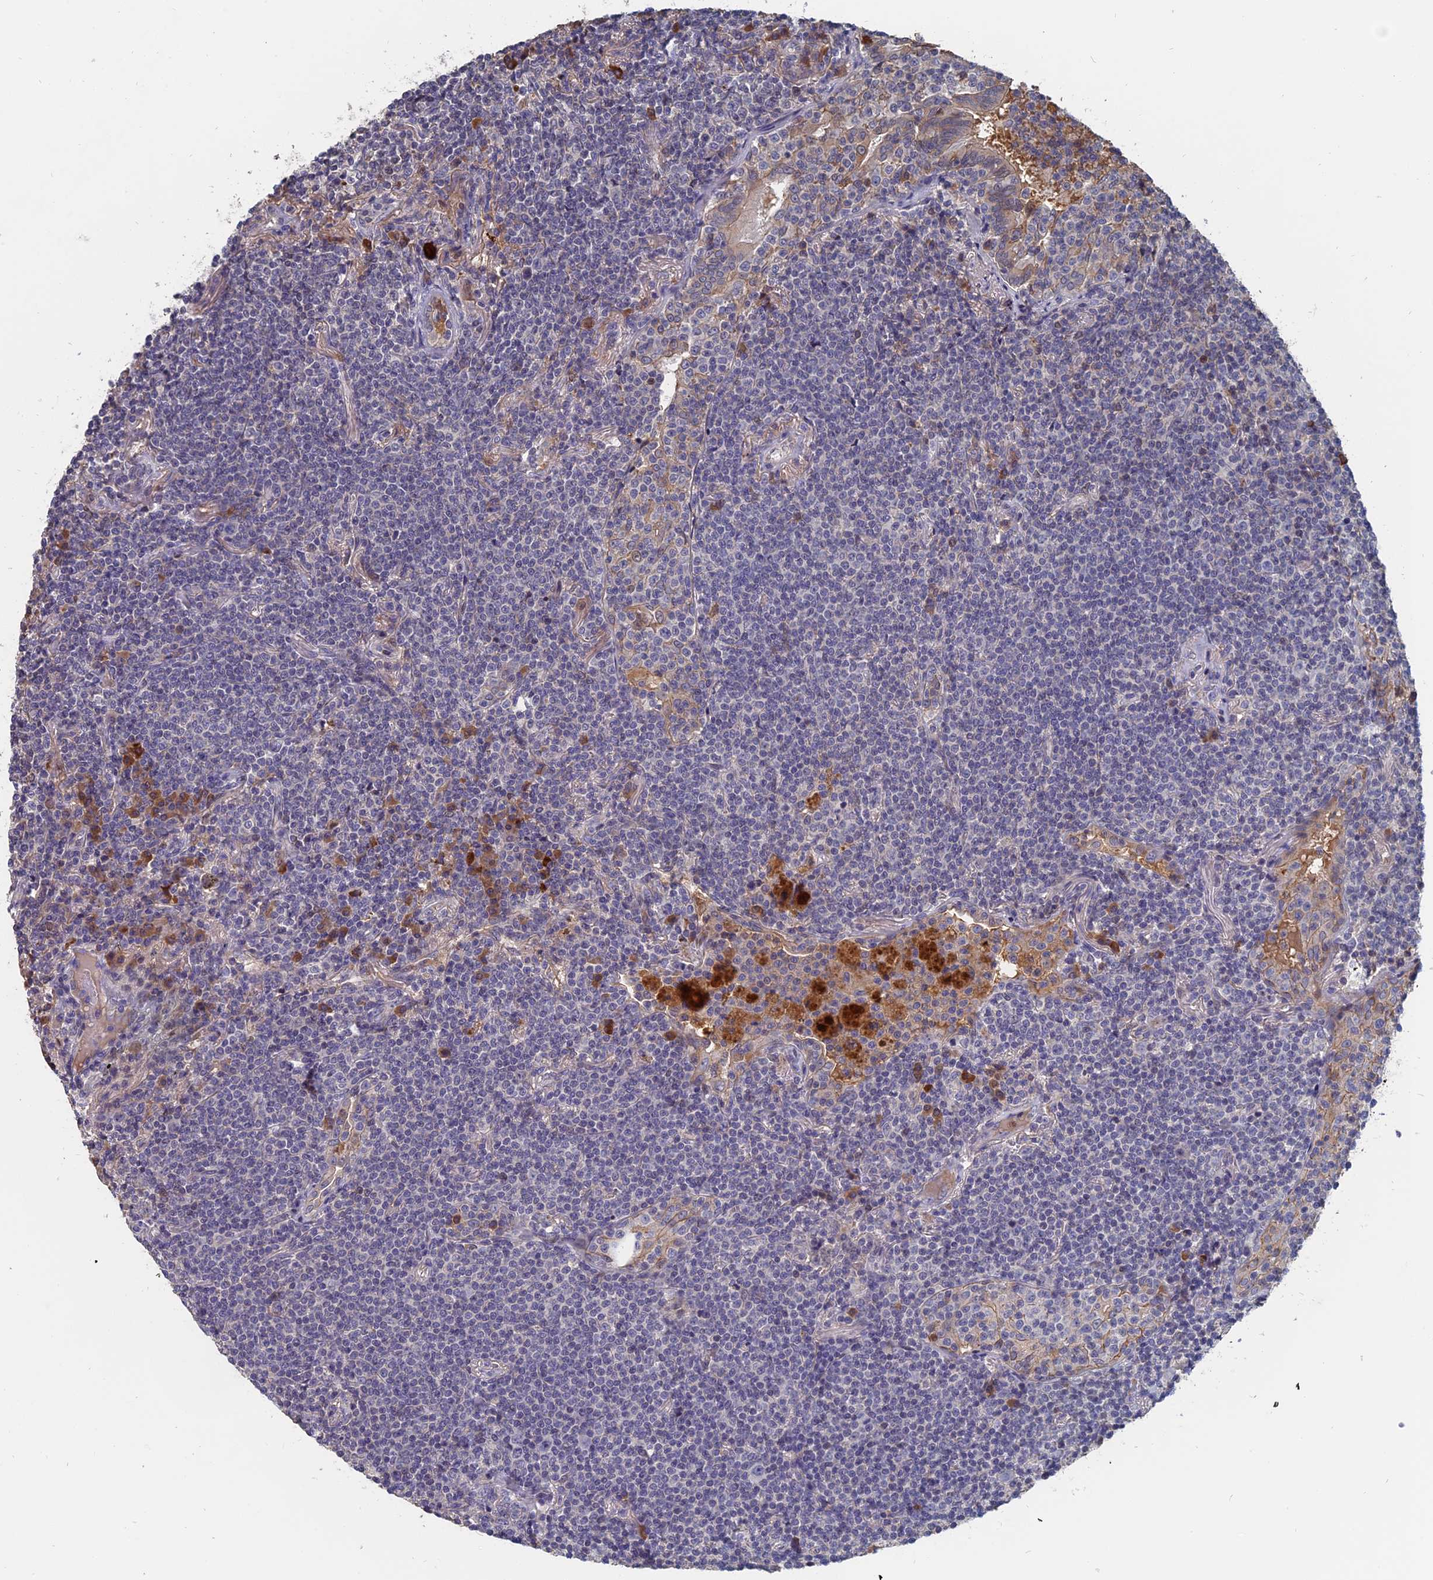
{"staining": {"intensity": "negative", "quantity": "none", "location": "none"}, "tissue": "lymphoma", "cell_type": "Tumor cells", "image_type": "cancer", "snomed": [{"axis": "morphology", "description": "Malignant lymphoma, non-Hodgkin's type, Low grade"}, {"axis": "topography", "description": "Lung"}], "caption": "Human malignant lymphoma, non-Hodgkin's type (low-grade) stained for a protein using immunohistochemistry (IHC) reveals no positivity in tumor cells.", "gene": "SLC33A1", "patient": {"sex": "female", "age": 71}}